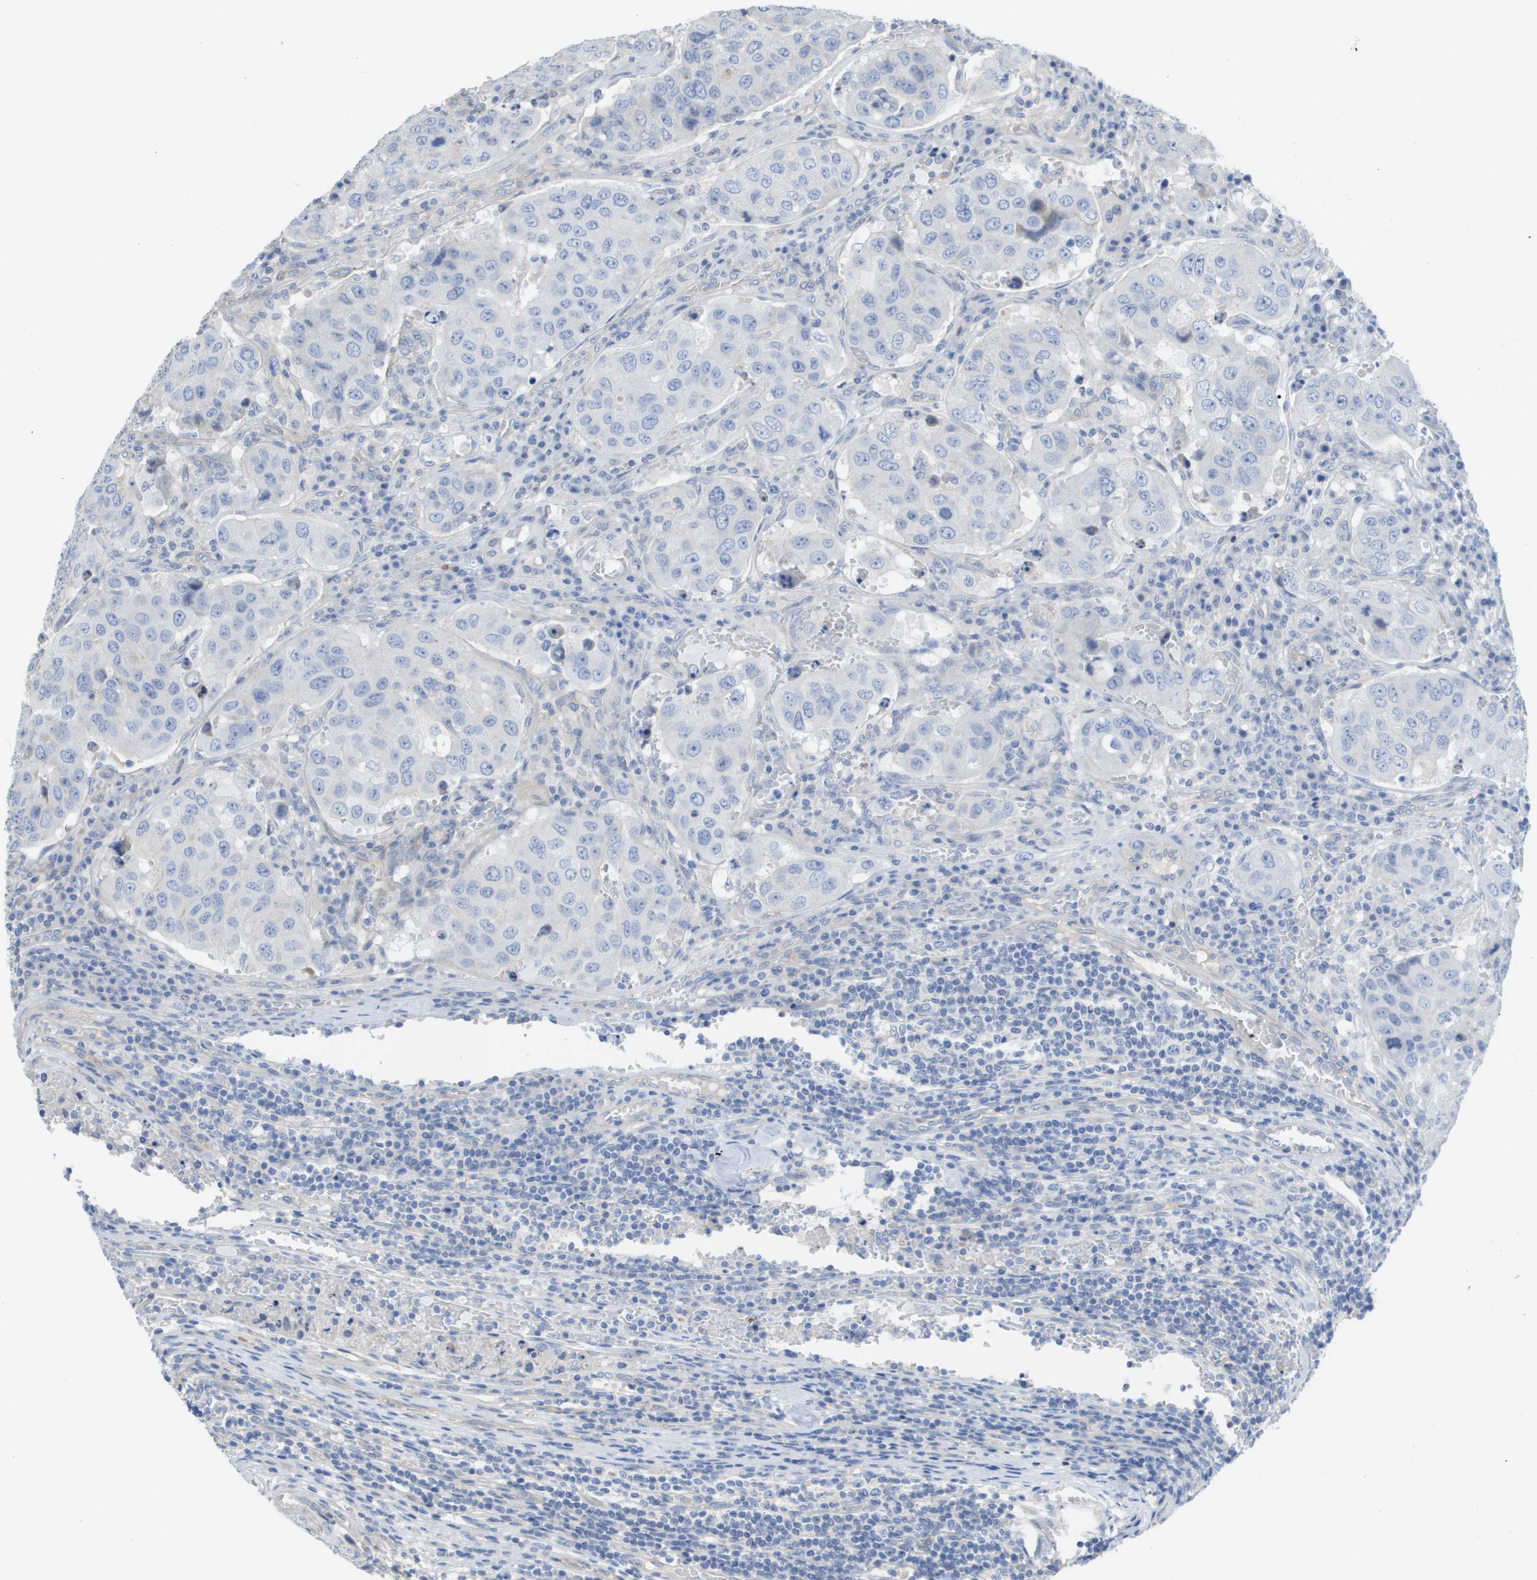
{"staining": {"intensity": "negative", "quantity": "none", "location": "none"}, "tissue": "urothelial cancer", "cell_type": "Tumor cells", "image_type": "cancer", "snomed": [{"axis": "morphology", "description": "Urothelial carcinoma, High grade"}, {"axis": "topography", "description": "Lymph node"}, {"axis": "topography", "description": "Urinary bladder"}], "caption": "DAB (3,3'-diaminobenzidine) immunohistochemical staining of urothelial carcinoma (high-grade) displays no significant expression in tumor cells.", "gene": "MYL3", "patient": {"sex": "male", "age": 51}}